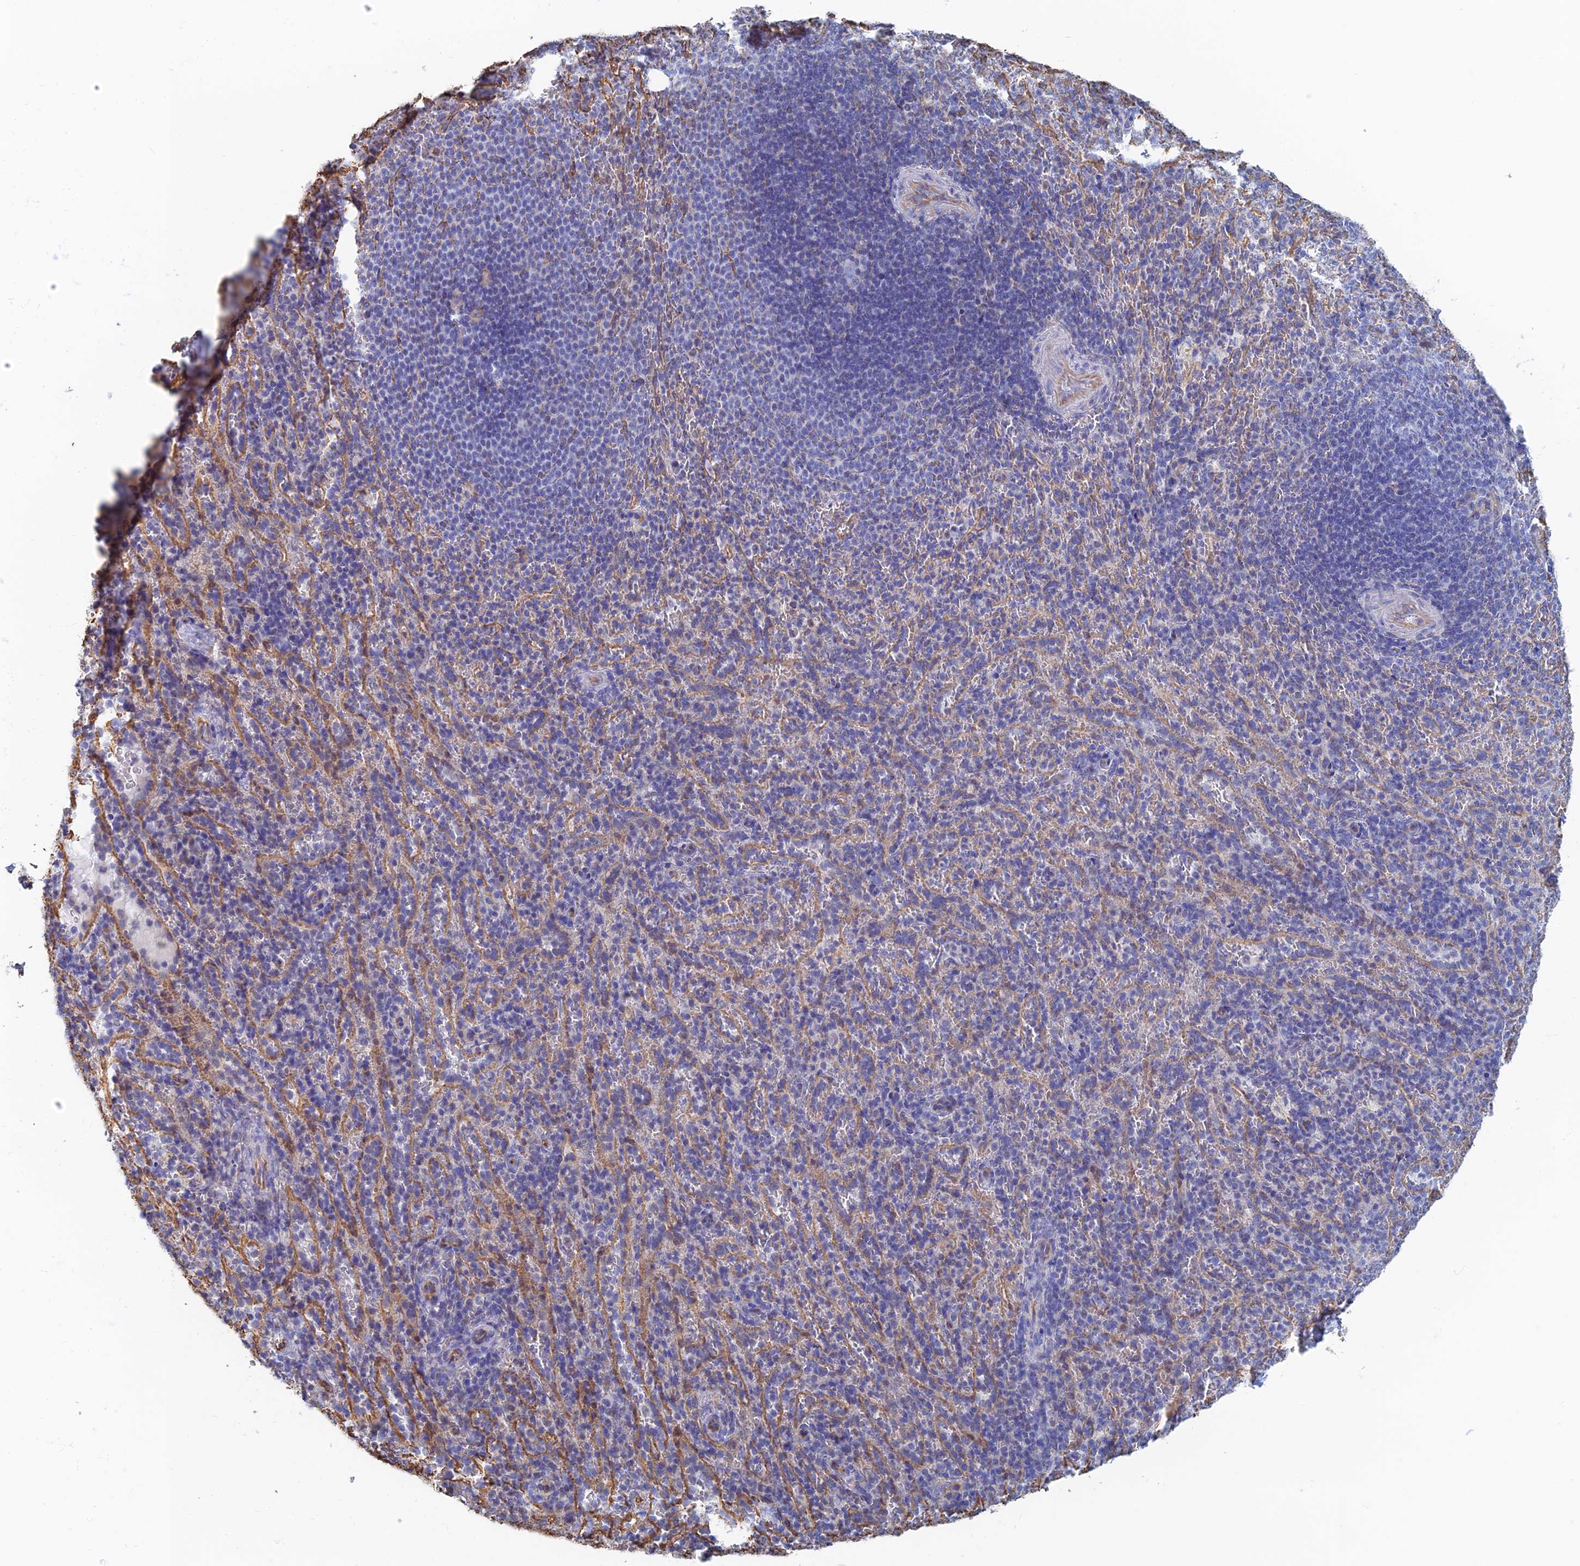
{"staining": {"intensity": "negative", "quantity": "none", "location": "none"}, "tissue": "spleen", "cell_type": "Cells in red pulp", "image_type": "normal", "snomed": [{"axis": "morphology", "description": "Normal tissue, NOS"}, {"axis": "topography", "description": "Spleen"}], "caption": "Immunohistochemistry histopathology image of normal human spleen stained for a protein (brown), which demonstrates no expression in cells in red pulp. (Brightfield microscopy of DAB (3,3'-diaminobenzidine) immunohistochemistry at high magnification).", "gene": "RMC1", "patient": {"sex": "female", "age": 21}}